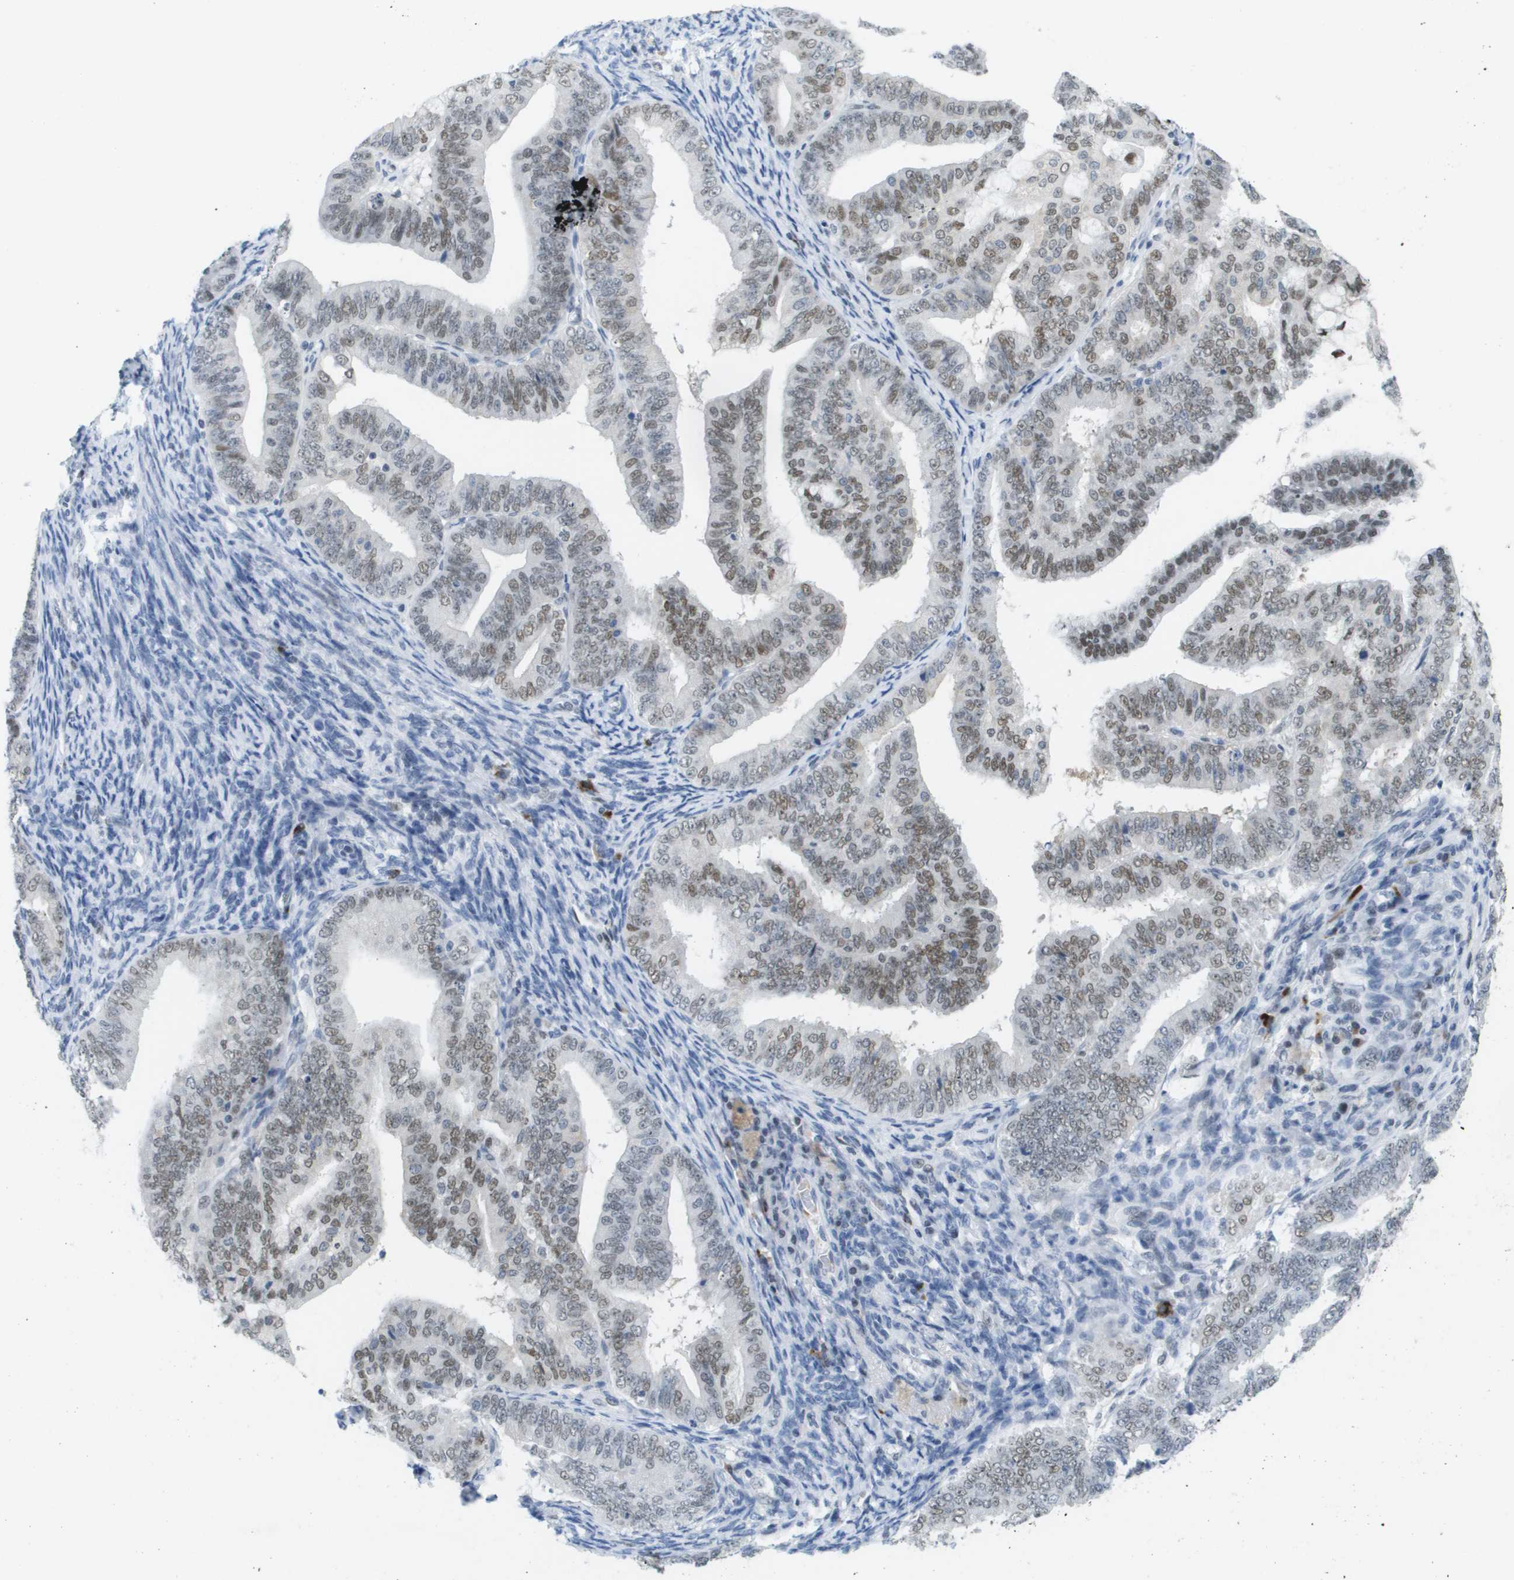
{"staining": {"intensity": "moderate", "quantity": "25%-75%", "location": "nuclear"}, "tissue": "endometrial cancer", "cell_type": "Tumor cells", "image_type": "cancer", "snomed": [{"axis": "morphology", "description": "Adenocarcinoma, NOS"}, {"axis": "topography", "description": "Endometrium"}], "caption": "A brown stain highlights moderate nuclear expression of a protein in endometrial cancer tumor cells.", "gene": "TP53RK", "patient": {"sex": "female", "age": 63}}